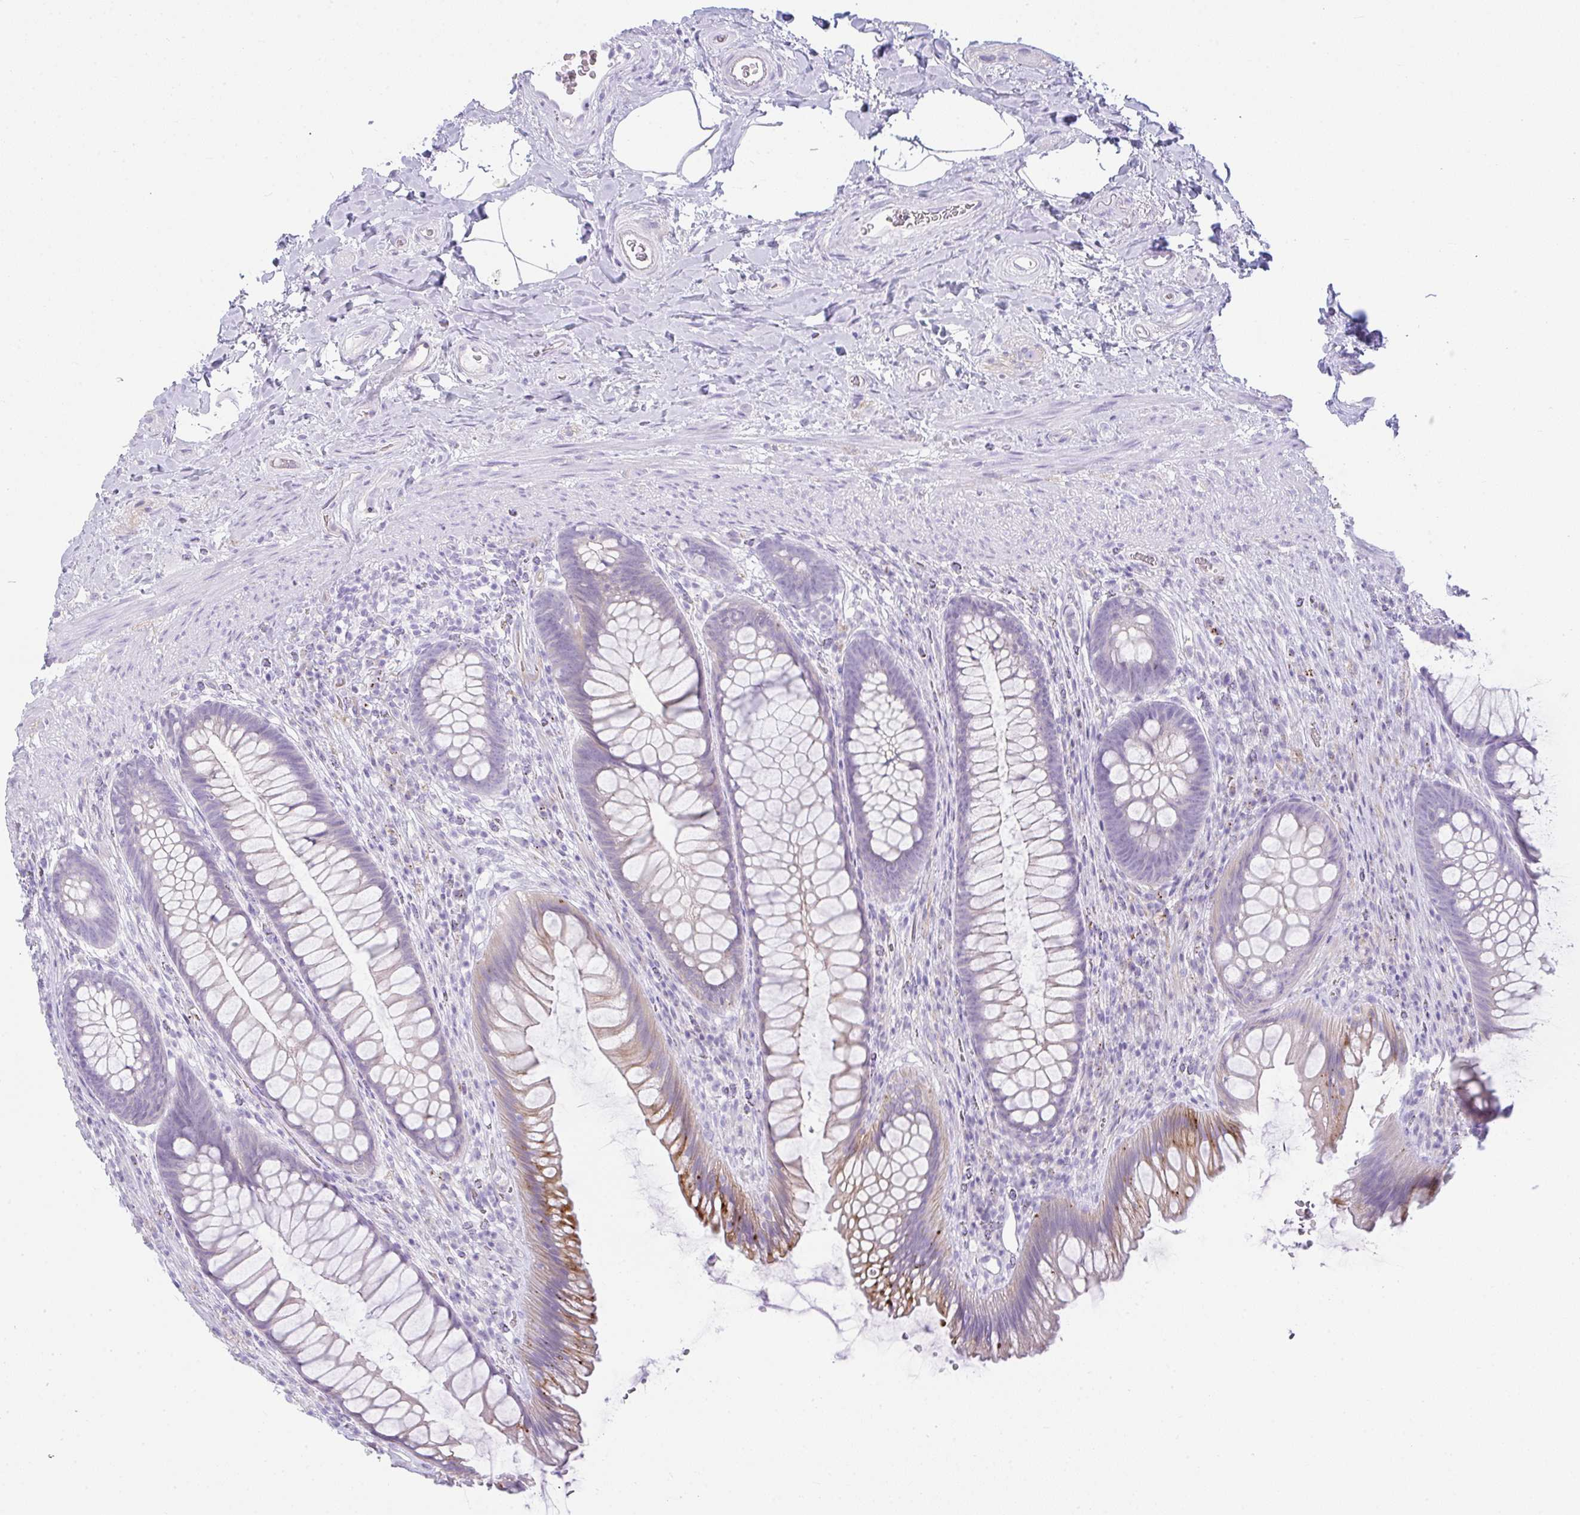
{"staining": {"intensity": "strong", "quantity": "<25%", "location": "cytoplasmic/membranous"}, "tissue": "rectum", "cell_type": "Glandular cells", "image_type": "normal", "snomed": [{"axis": "morphology", "description": "Normal tissue, NOS"}, {"axis": "topography", "description": "Rectum"}], "caption": "Immunohistochemical staining of normal human rectum displays medium levels of strong cytoplasmic/membranous expression in about <25% of glandular cells.", "gene": "RASL10A", "patient": {"sex": "male", "age": 53}}